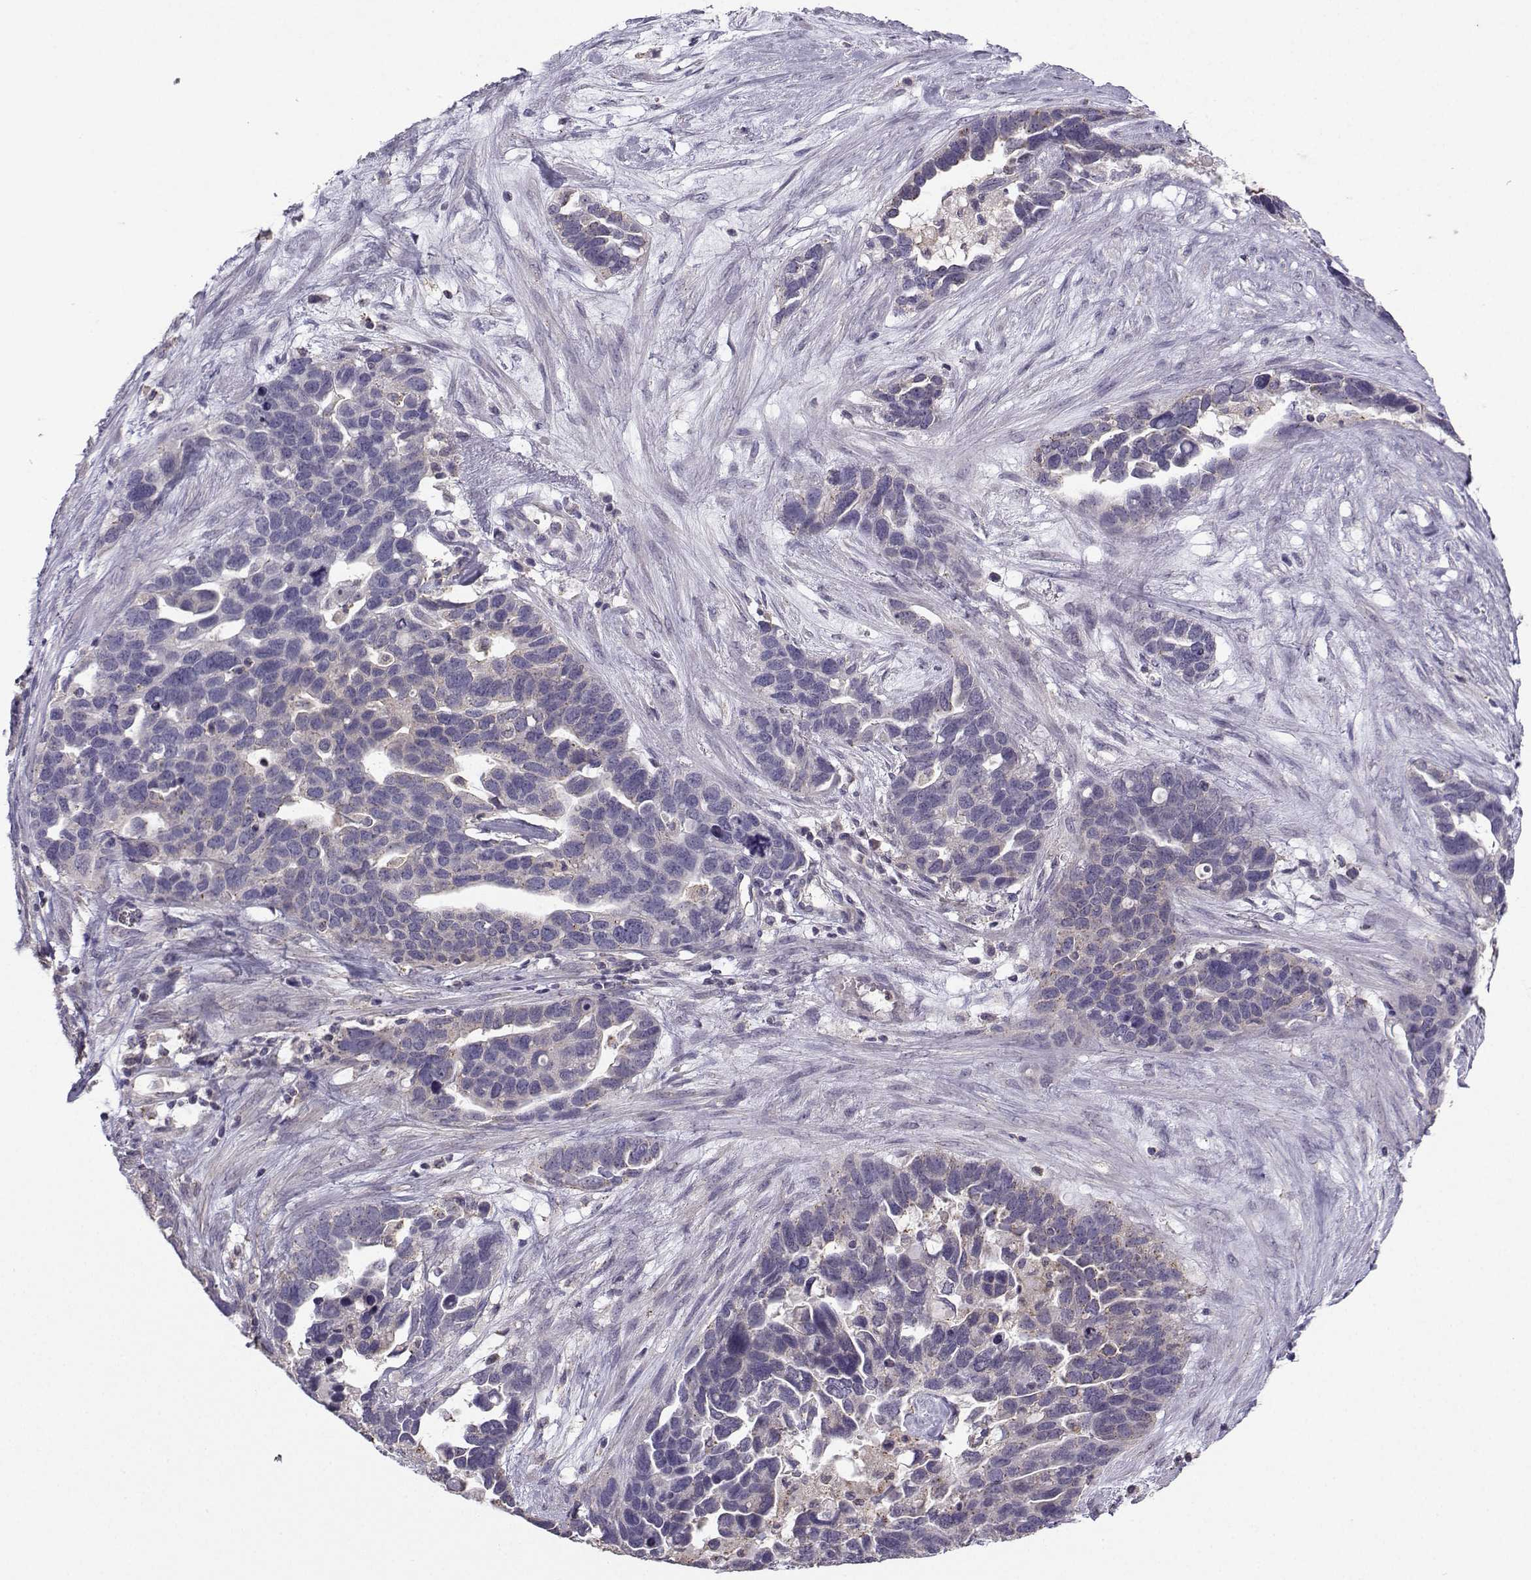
{"staining": {"intensity": "weak", "quantity": "<25%", "location": "cytoplasmic/membranous"}, "tissue": "ovarian cancer", "cell_type": "Tumor cells", "image_type": "cancer", "snomed": [{"axis": "morphology", "description": "Cystadenocarcinoma, serous, NOS"}, {"axis": "topography", "description": "Ovary"}], "caption": "This is an immunohistochemistry (IHC) micrograph of human ovarian cancer (serous cystadenocarcinoma). There is no expression in tumor cells.", "gene": "FCAMR", "patient": {"sex": "female", "age": 54}}